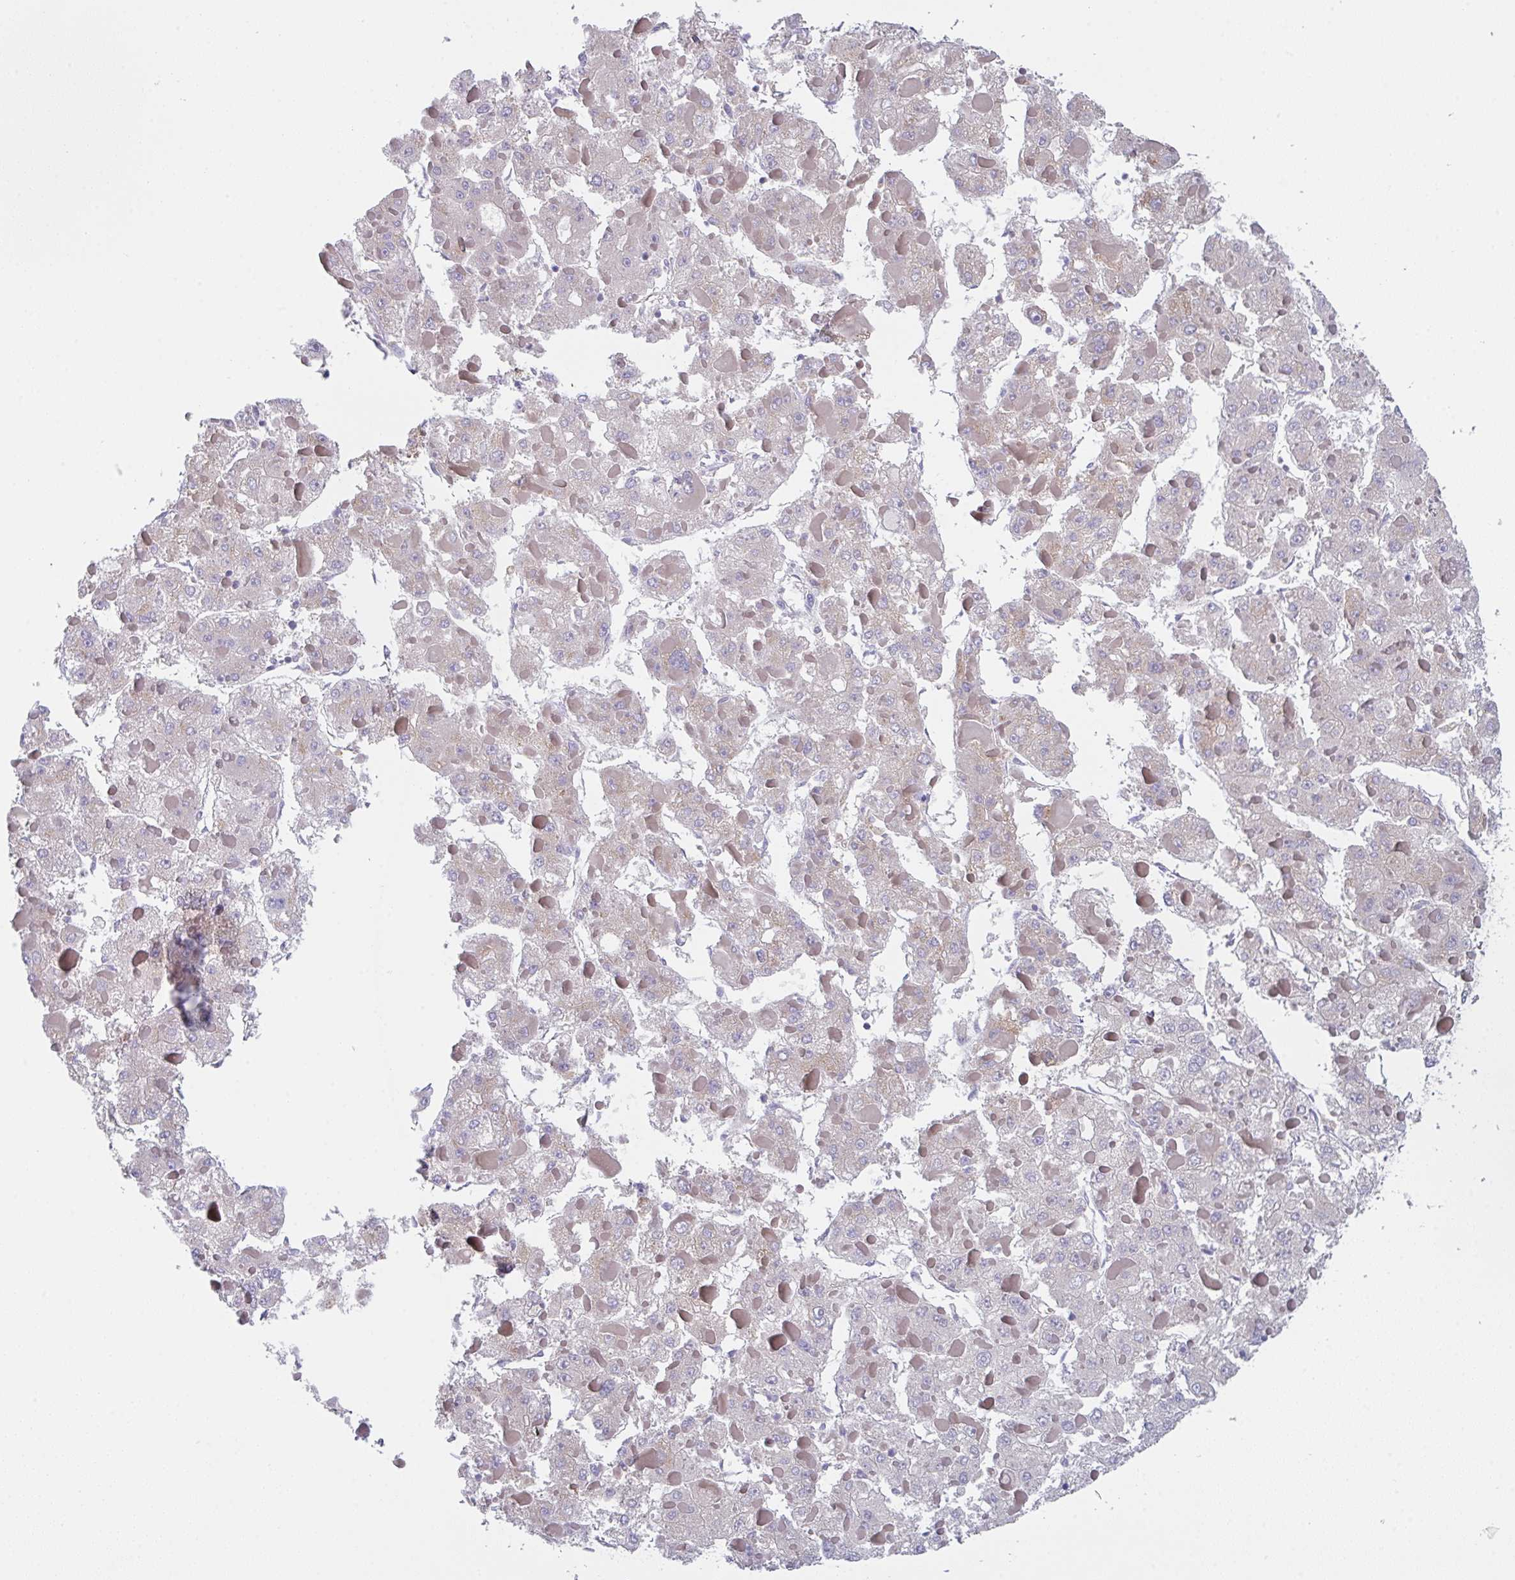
{"staining": {"intensity": "negative", "quantity": "none", "location": "none"}, "tissue": "liver cancer", "cell_type": "Tumor cells", "image_type": "cancer", "snomed": [{"axis": "morphology", "description": "Carcinoma, Hepatocellular, NOS"}, {"axis": "topography", "description": "Liver"}], "caption": "This is a micrograph of immunohistochemistry (IHC) staining of liver hepatocellular carcinoma, which shows no staining in tumor cells.", "gene": "TFAP2C", "patient": {"sex": "female", "age": 73}}